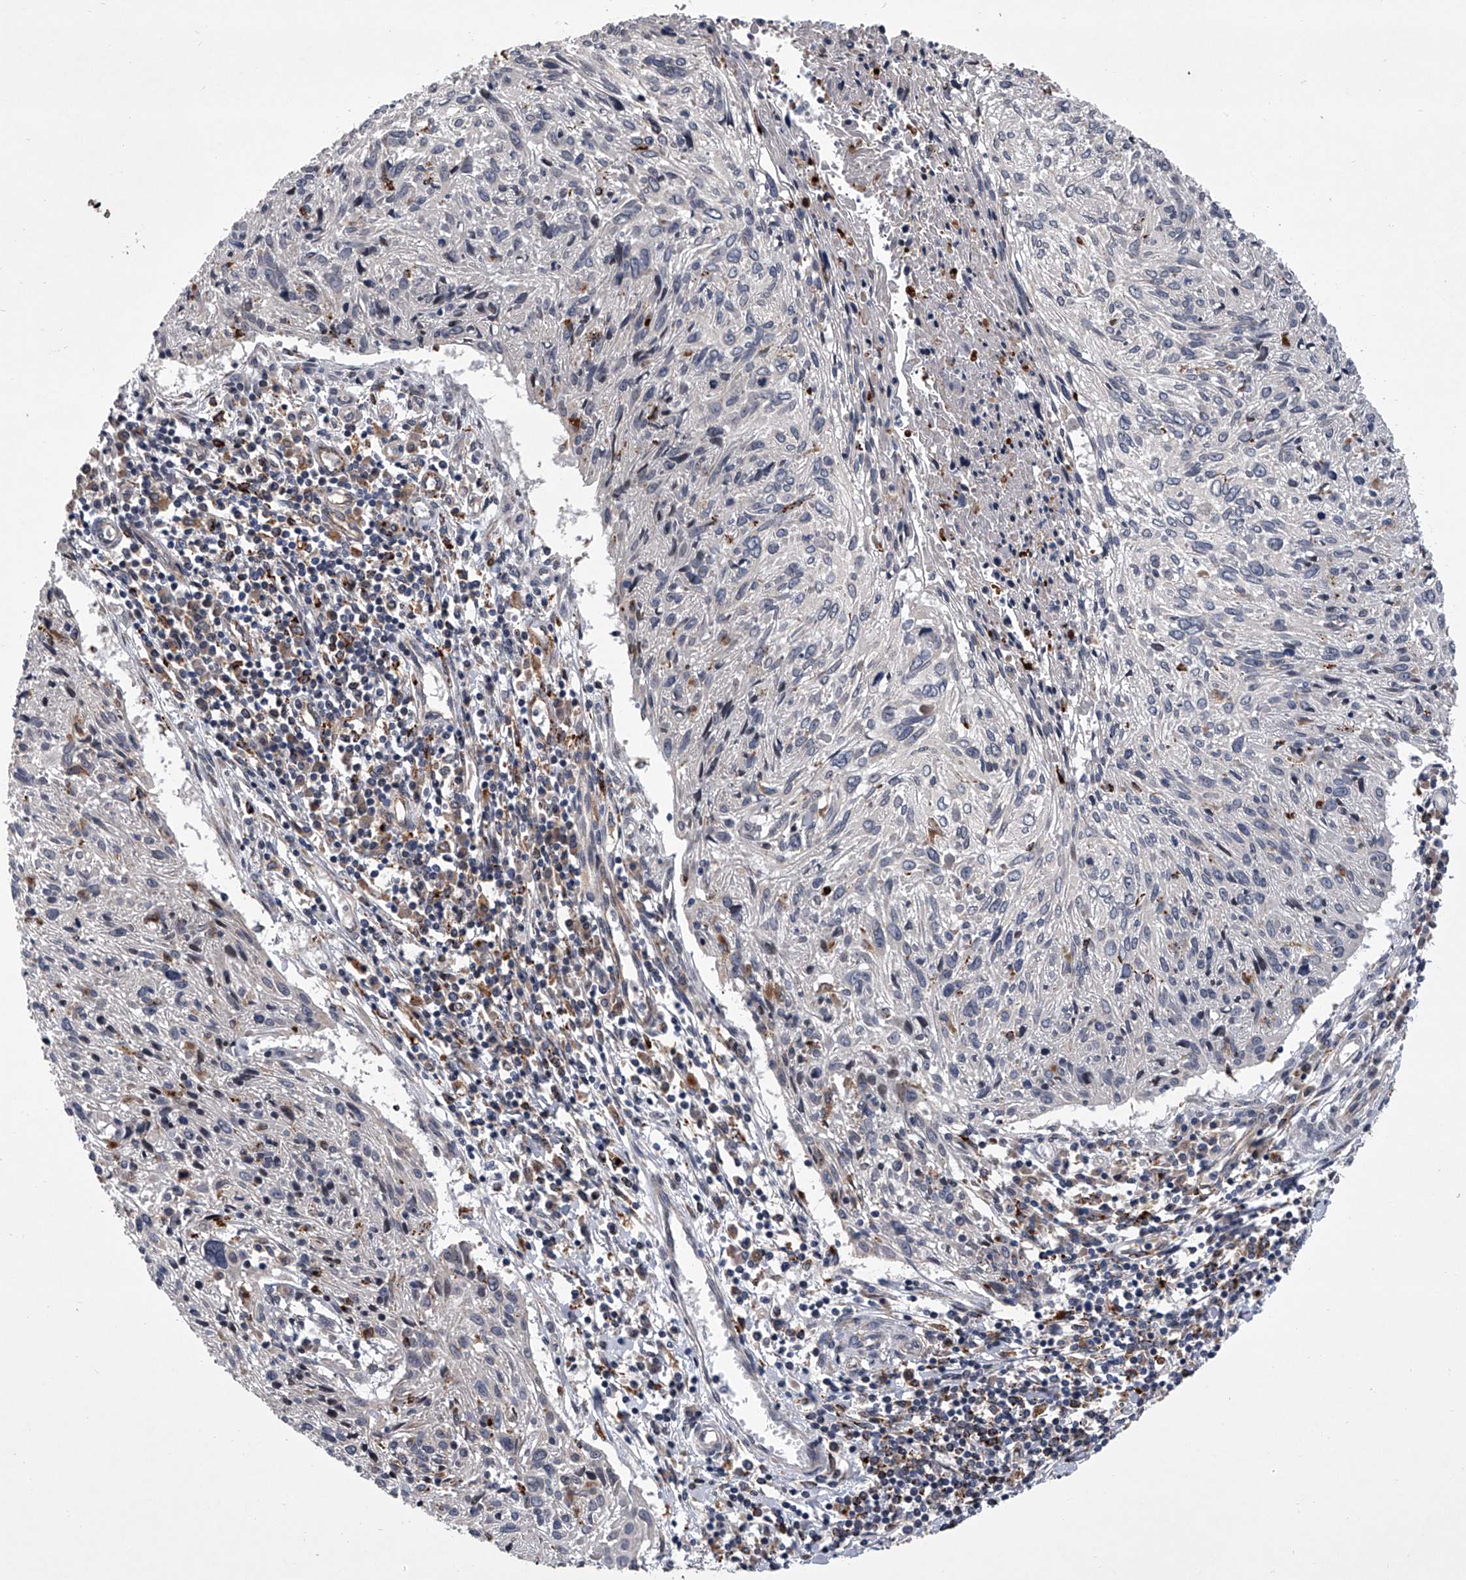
{"staining": {"intensity": "negative", "quantity": "none", "location": "none"}, "tissue": "cervical cancer", "cell_type": "Tumor cells", "image_type": "cancer", "snomed": [{"axis": "morphology", "description": "Squamous cell carcinoma, NOS"}, {"axis": "topography", "description": "Cervix"}], "caption": "An immunohistochemistry micrograph of squamous cell carcinoma (cervical) is shown. There is no staining in tumor cells of squamous cell carcinoma (cervical).", "gene": "TRIM8", "patient": {"sex": "female", "age": 51}}